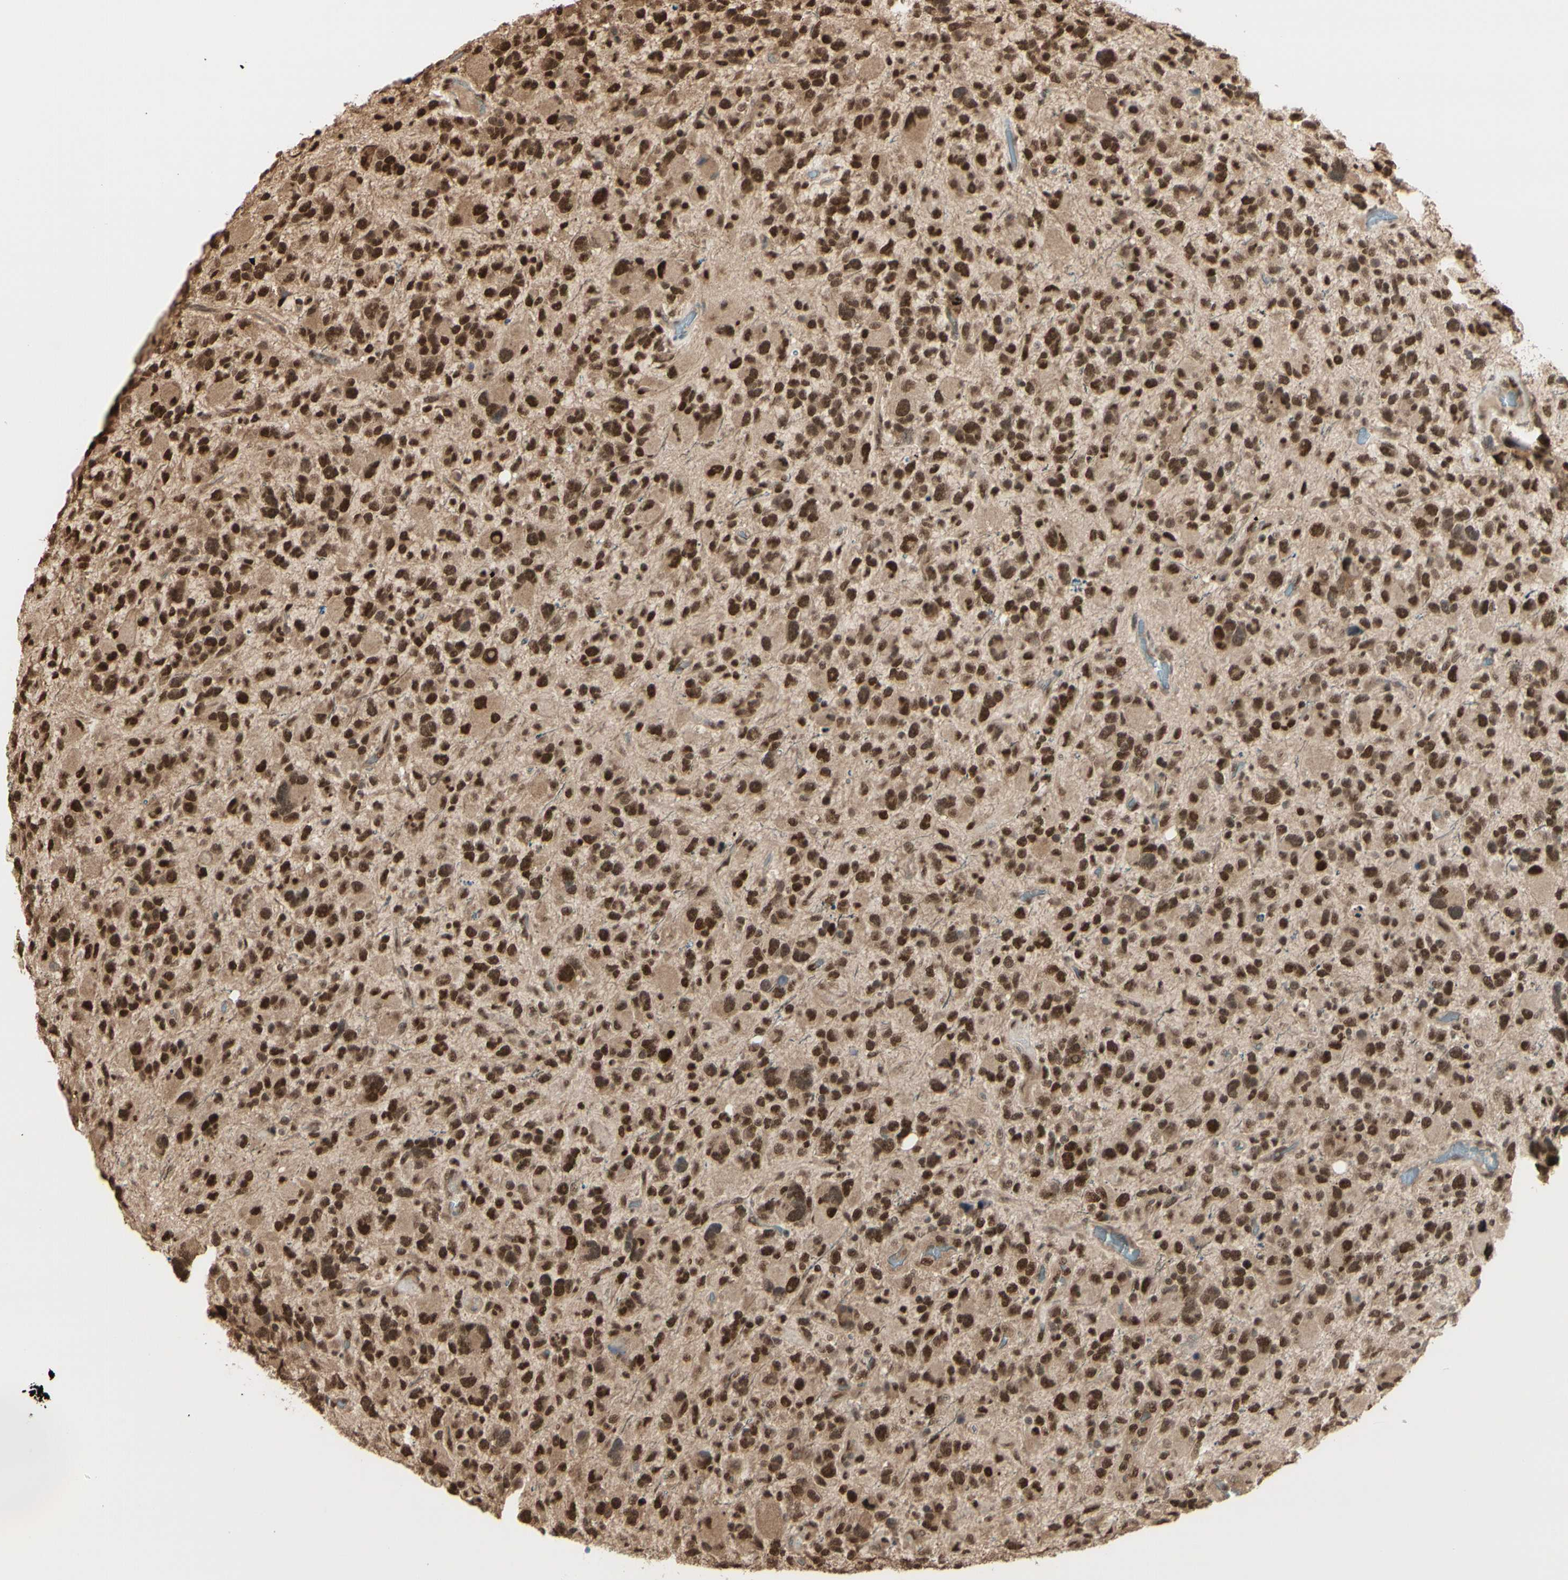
{"staining": {"intensity": "strong", "quantity": ">75%", "location": "cytoplasmic/membranous,nuclear"}, "tissue": "glioma", "cell_type": "Tumor cells", "image_type": "cancer", "snomed": [{"axis": "morphology", "description": "Glioma, malignant, High grade"}, {"axis": "topography", "description": "Brain"}], "caption": "Immunohistochemical staining of glioma reveals strong cytoplasmic/membranous and nuclear protein staining in about >75% of tumor cells. (DAB (3,3'-diaminobenzidine) IHC with brightfield microscopy, high magnification).", "gene": "HSF1", "patient": {"sex": "male", "age": 48}}